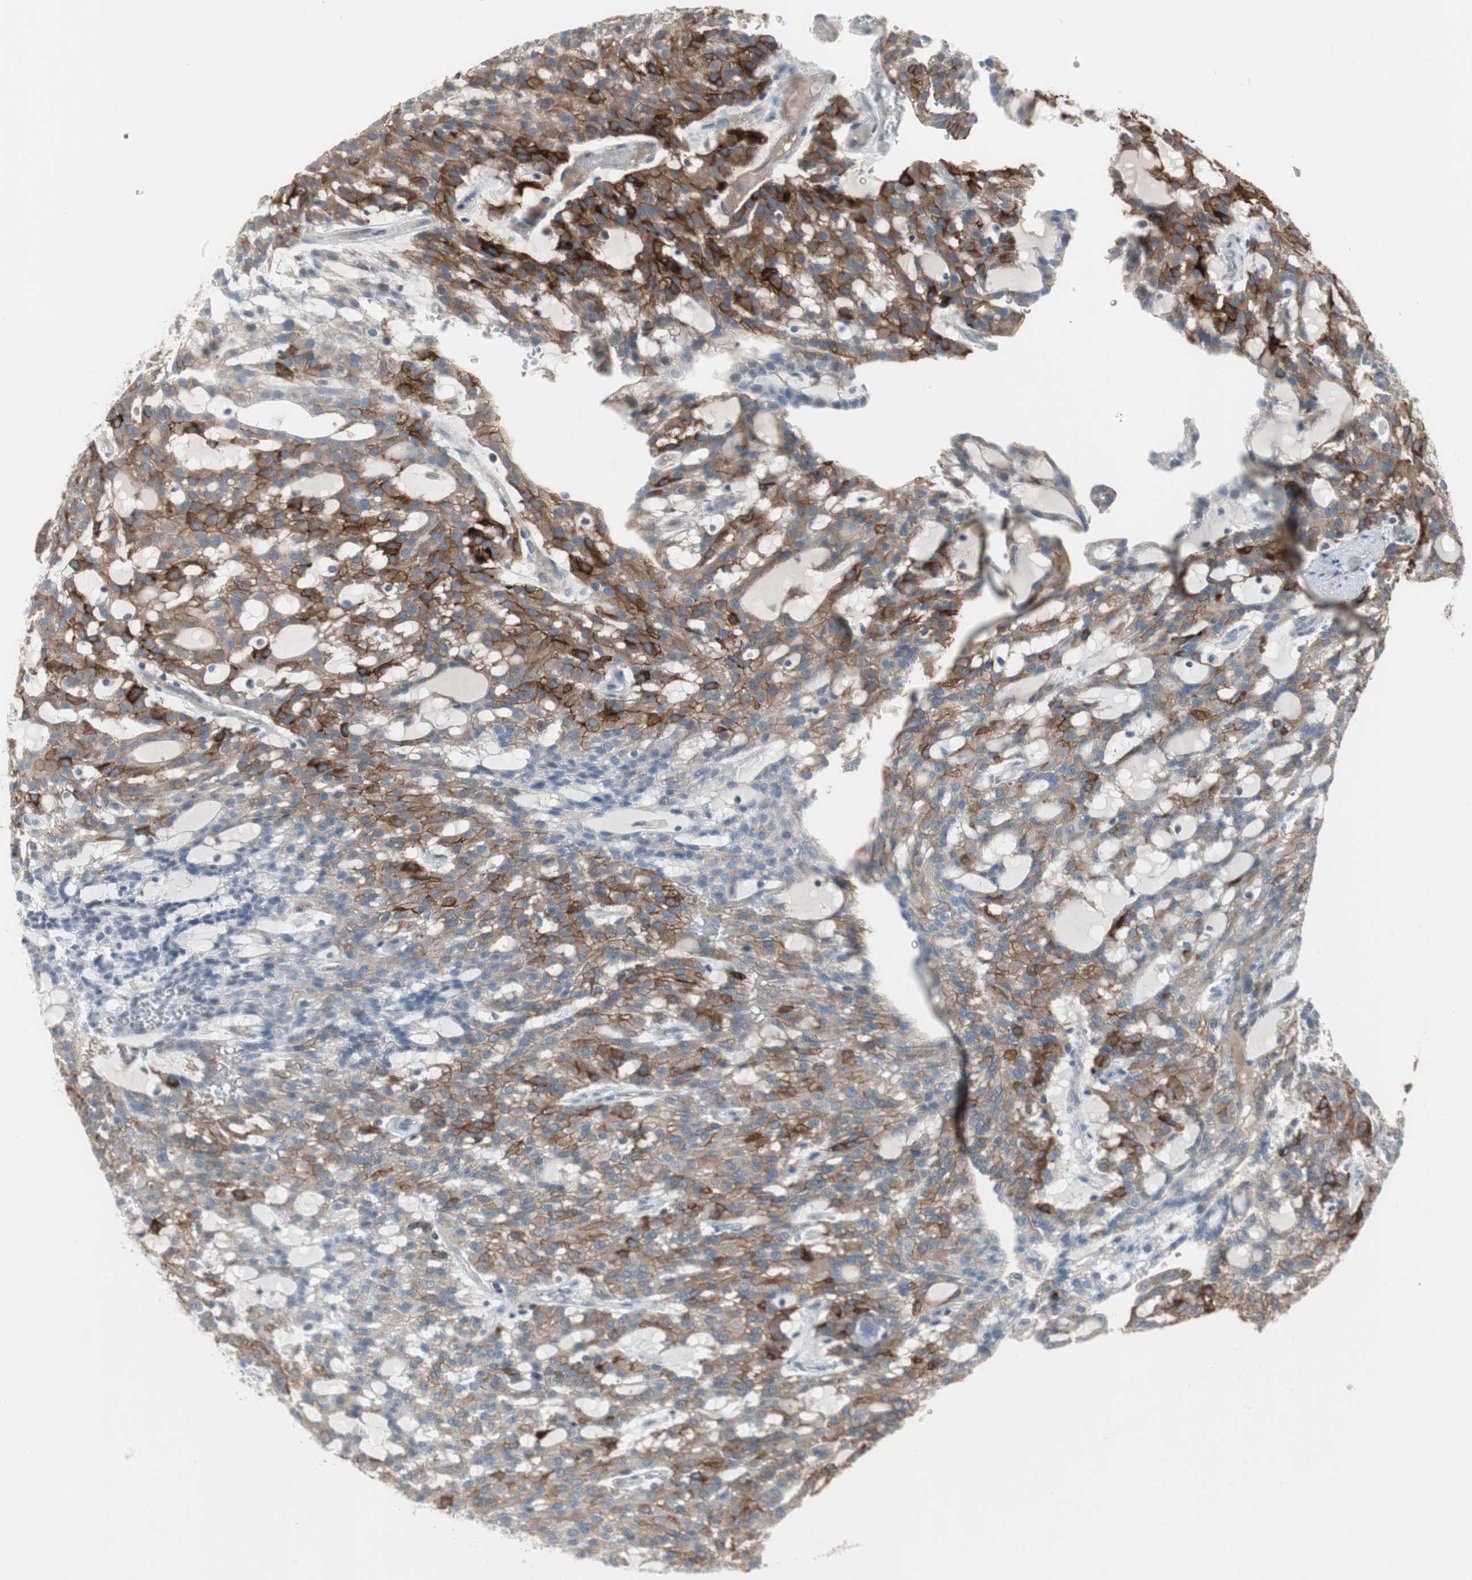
{"staining": {"intensity": "strong", "quantity": "<25%", "location": "cytoplasmic/membranous"}, "tissue": "renal cancer", "cell_type": "Tumor cells", "image_type": "cancer", "snomed": [{"axis": "morphology", "description": "Adenocarcinoma, NOS"}, {"axis": "topography", "description": "Kidney"}], "caption": "A brown stain highlights strong cytoplasmic/membranous positivity of a protein in human renal cancer tumor cells.", "gene": "PIGR", "patient": {"sex": "male", "age": 63}}